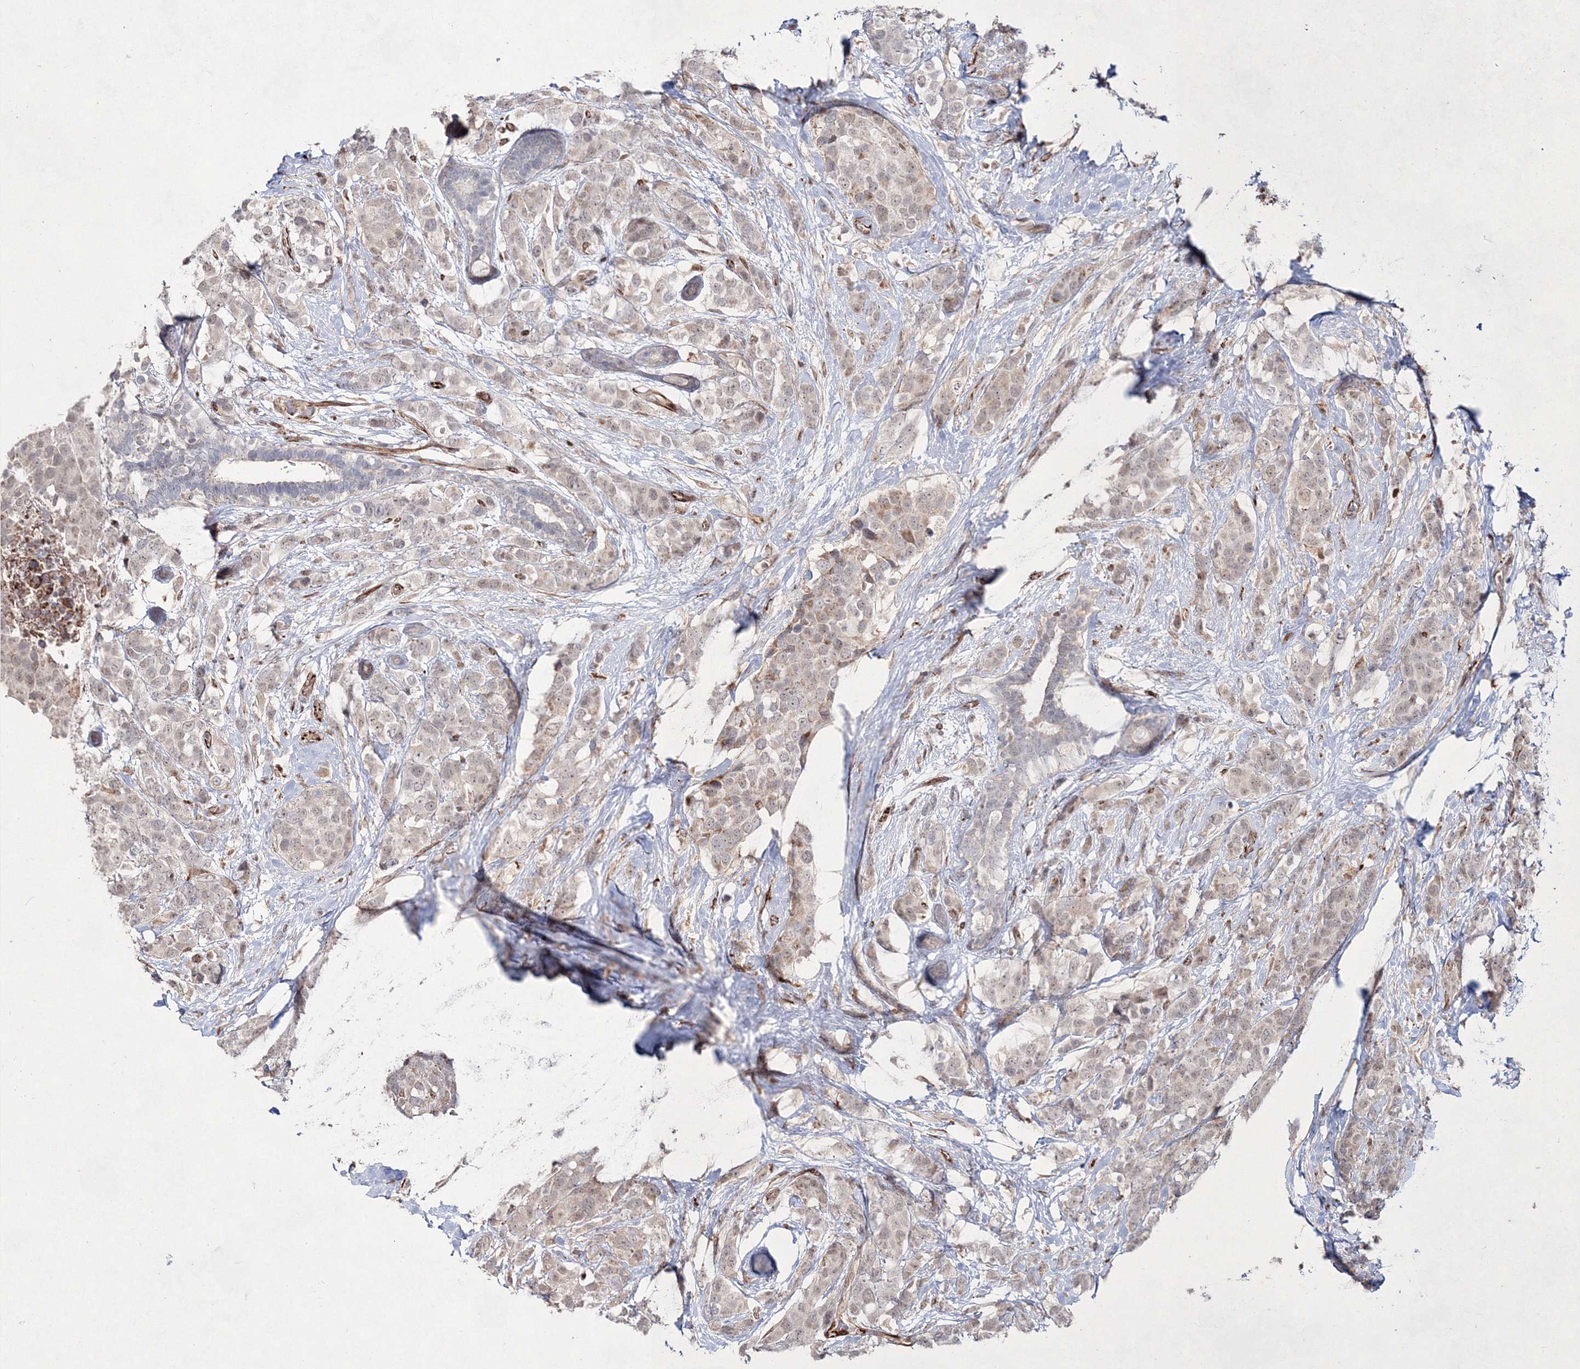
{"staining": {"intensity": "weak", "quantity": "25%-75%", "location": "cytoplasmic/membranous,nuclear"}, "tissue": "breast cancer", "cell_type": "Tumor cells", "image_type": "cancer", "snomed": [{"axis": "morphology", "description": "Lobular carcinoma"}, {"axis": "topography", "description": "Breast"}], "caption": "Immunohistochemical staining of breast cancer (lobular carcinoma) displays low levels of weak cytoplasmic/membranous and nuclear protein expression in about 25%-75% of tumor cells. The staining was performed using DAB to visualize the protein expression in brown, while the nuclei were stained in blue with hematoxylin (Magnification: 20x).", "gene": "SNIP1", "patient": {"sex": "female", "age": 59}}